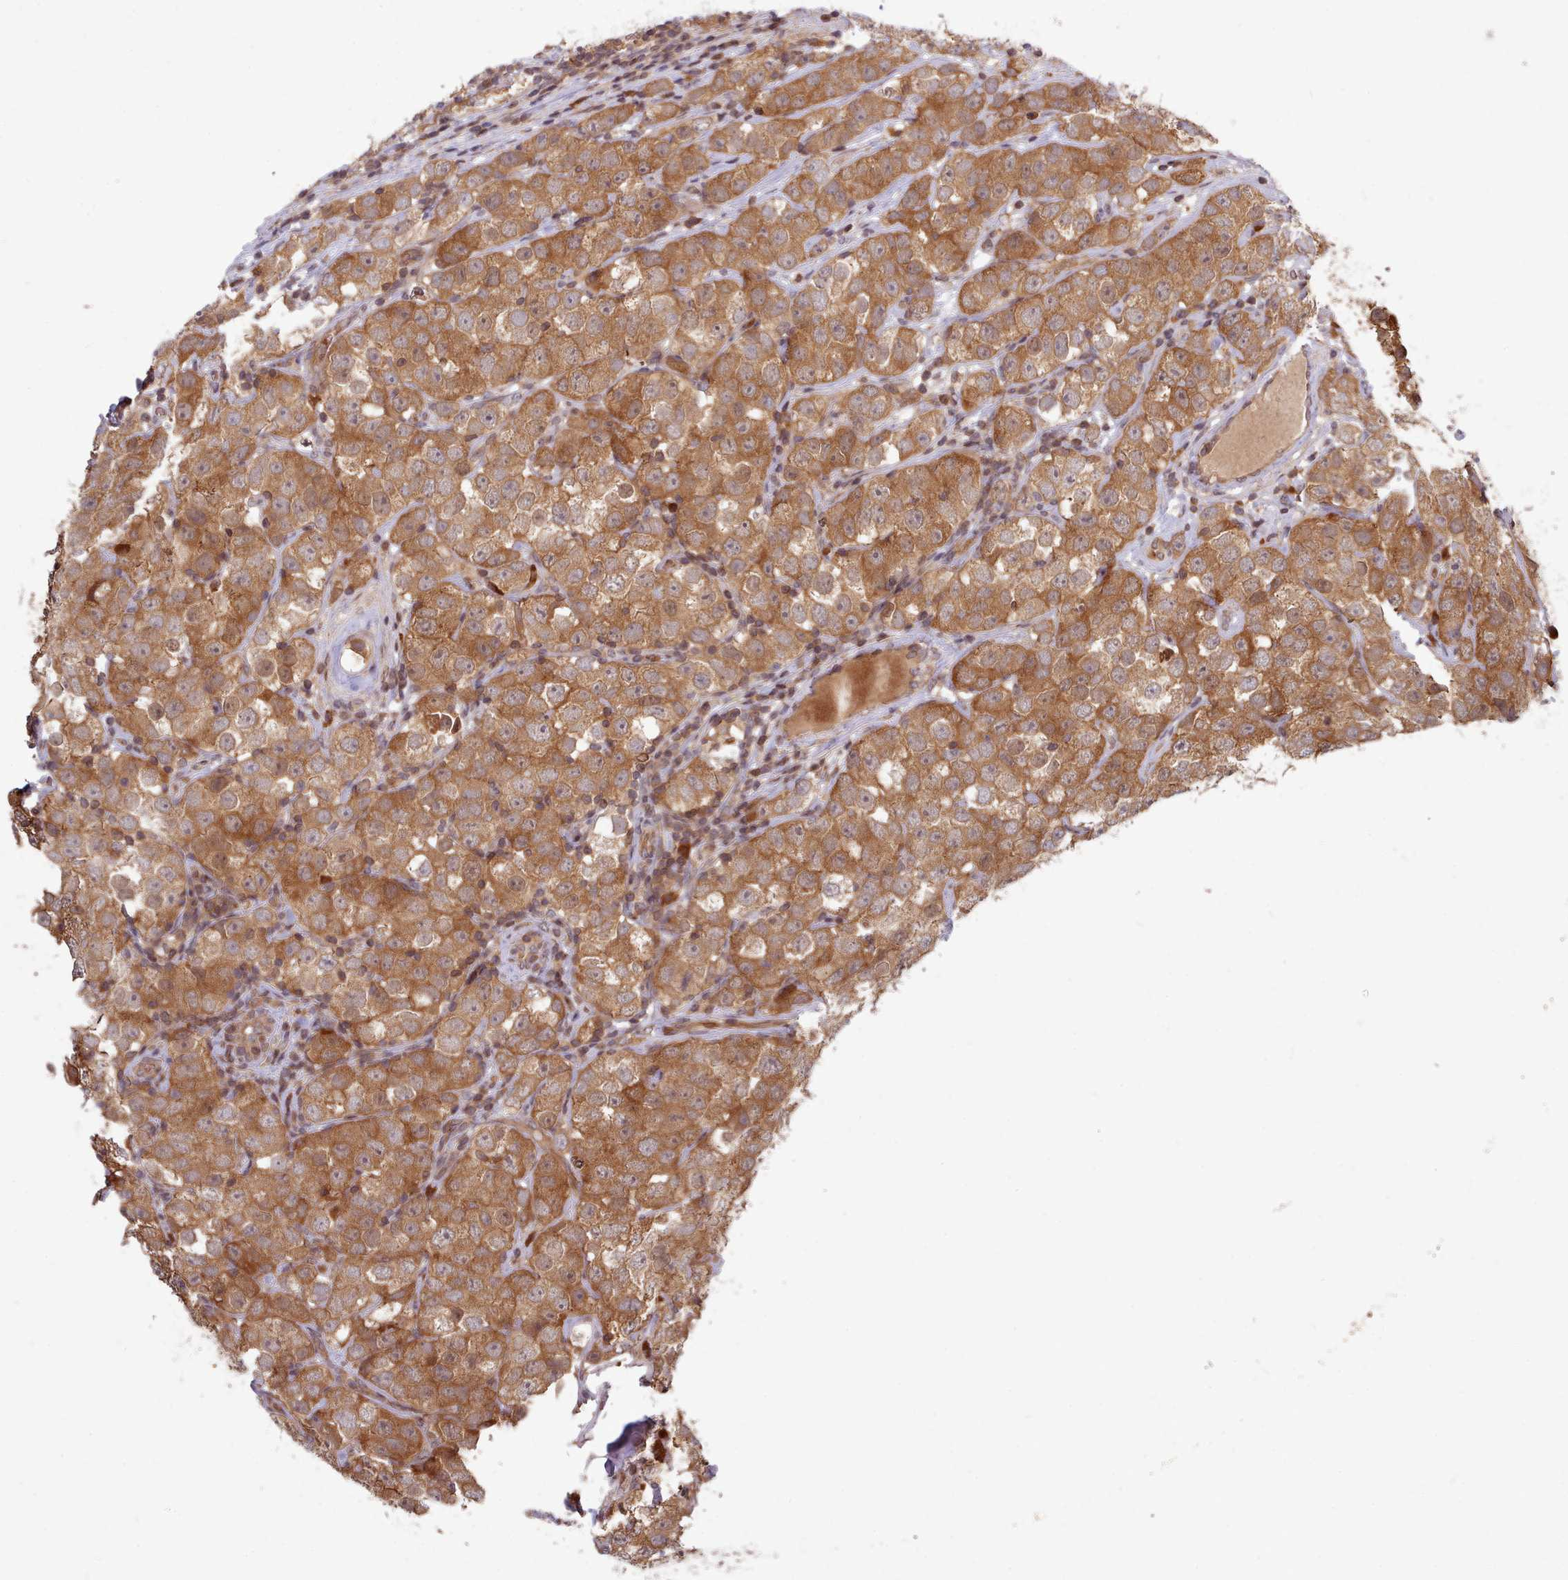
{"staining": {"intensity": "moderate", "quantity": ">75%", "location": "cytoplasmic/membranous"}, "tissue": "testis cancer", "cell_type": "Tumor cells", "image_type": "cancer", "snomed": [{"axis": "morphology", "description": "Seminoma, NOS"}, {"axis": "topography", "description": "Testis"}], "caption": "Immunohistochemistry micrograph of human testis seminoma stained for a protein (brown), which shows medium levels of moderate cytoplasmic/membranous expression in about >75% of tumor cells.", "gene": "UBE2G1", "patient": {"sex": "male", "age": 28}}